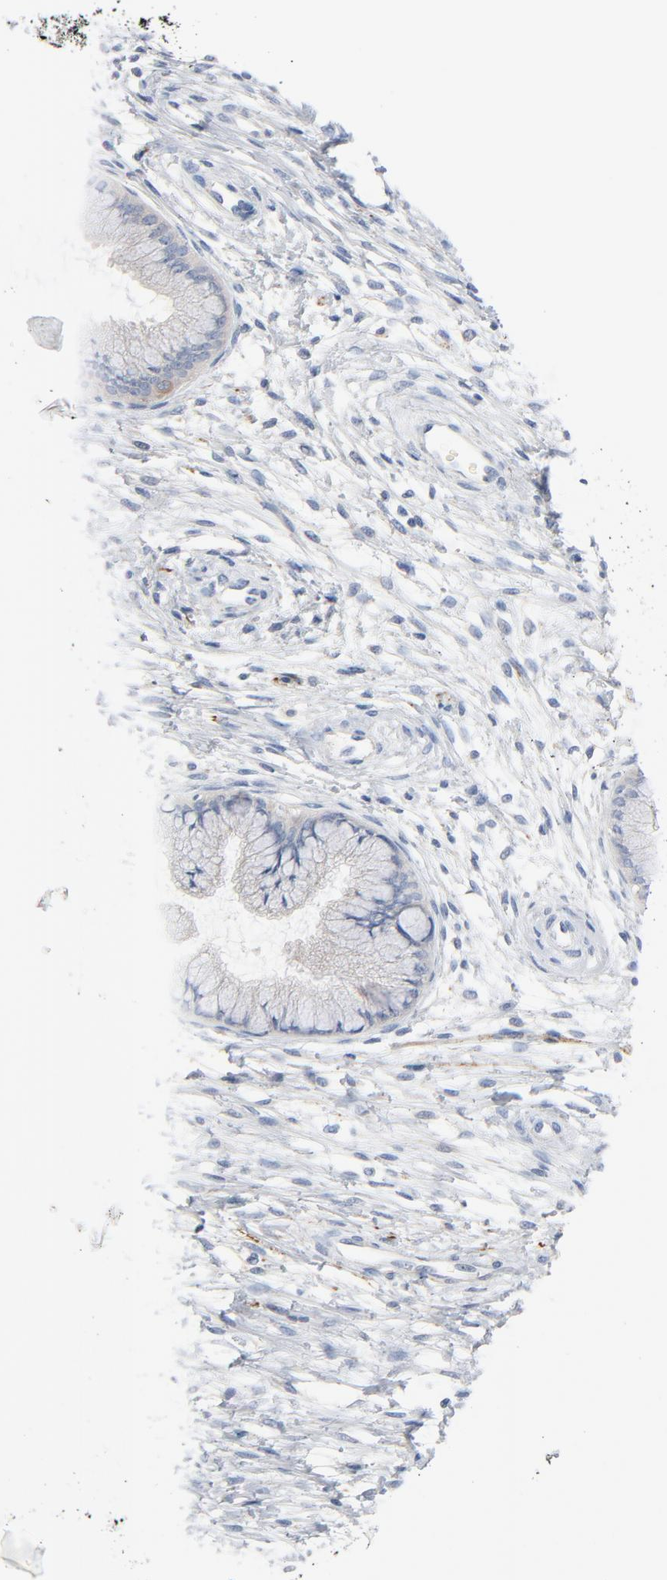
{"staining": {"intensity": "negative", "quantity": "none", "location": "none"}, "tissue": "cervix", "cell_type": "Glandular cells", "image_type": "normal", "snomed": [{"axis": "morphology", "description": "Normal tissue, NOS"}, {"axis": "topography", "description": "Cervix"}], "caption": "Normal cervix was stained to show a protein in brown. There is no significant expression in glandular cells.", "gene": "IFT43", "patient": {"sex": "female", "age": 39}}